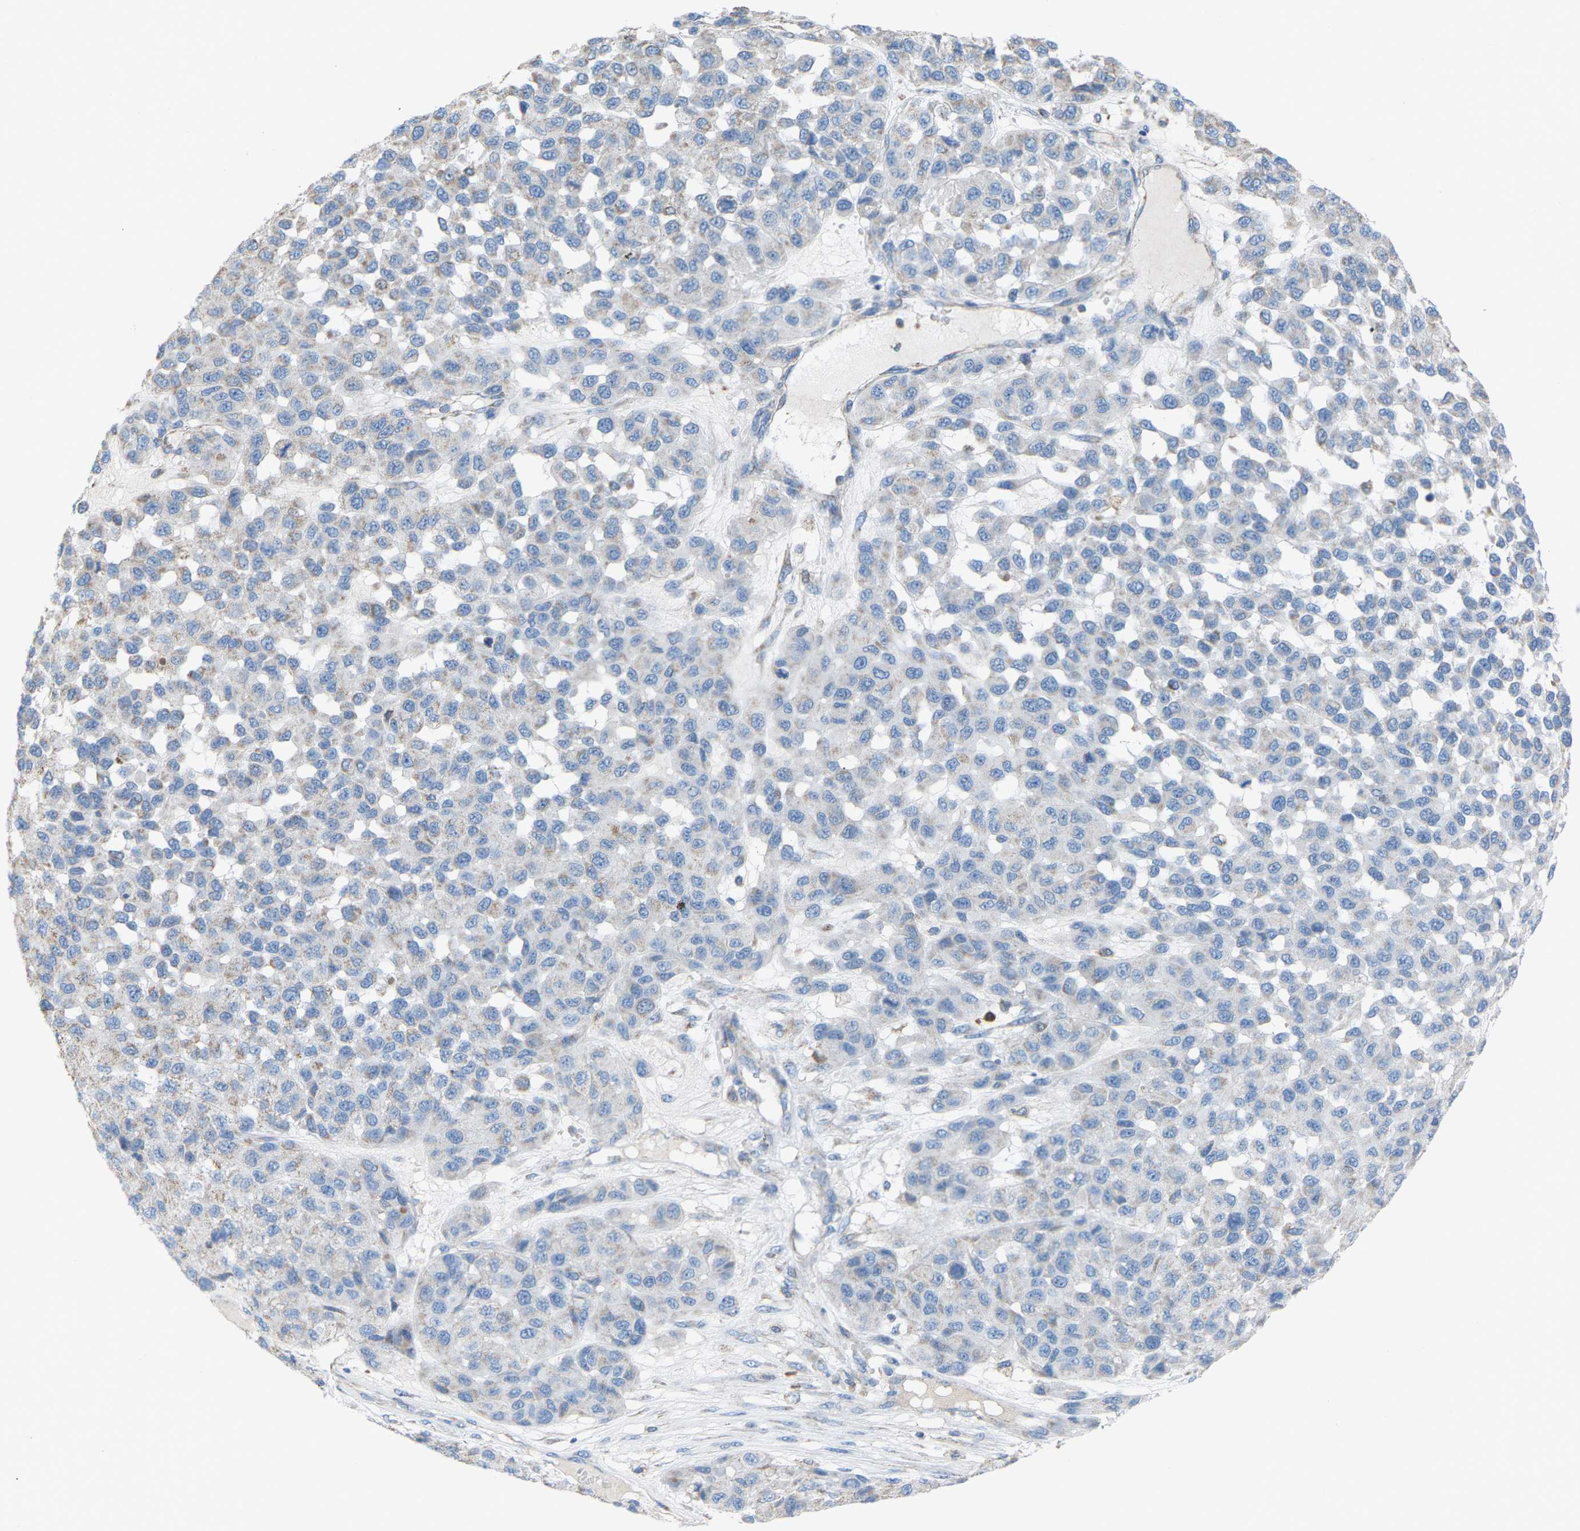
{"staining": {"intensity": "negative", "quantity": "none", "location": "none"}, "tissue": "melanoma", "cell_type": "Tumor cells", "image_type": "cancer", "snomed": [{"axis": "morphology", "description": "Malignant melanoma, NOS"}, {"axis": "topography", "description": "Skin"}], "caption": "High power microscopy histopathology image of an IHC photomicrograph of malignant melanoma, revealing no significant staining in tumor cells. The staining is performed using DAB brown chromogen with nuclei counter-stained in using hematoxylin.", "gene": "CROT", "patient": {"sex": "male", "age": 62}}